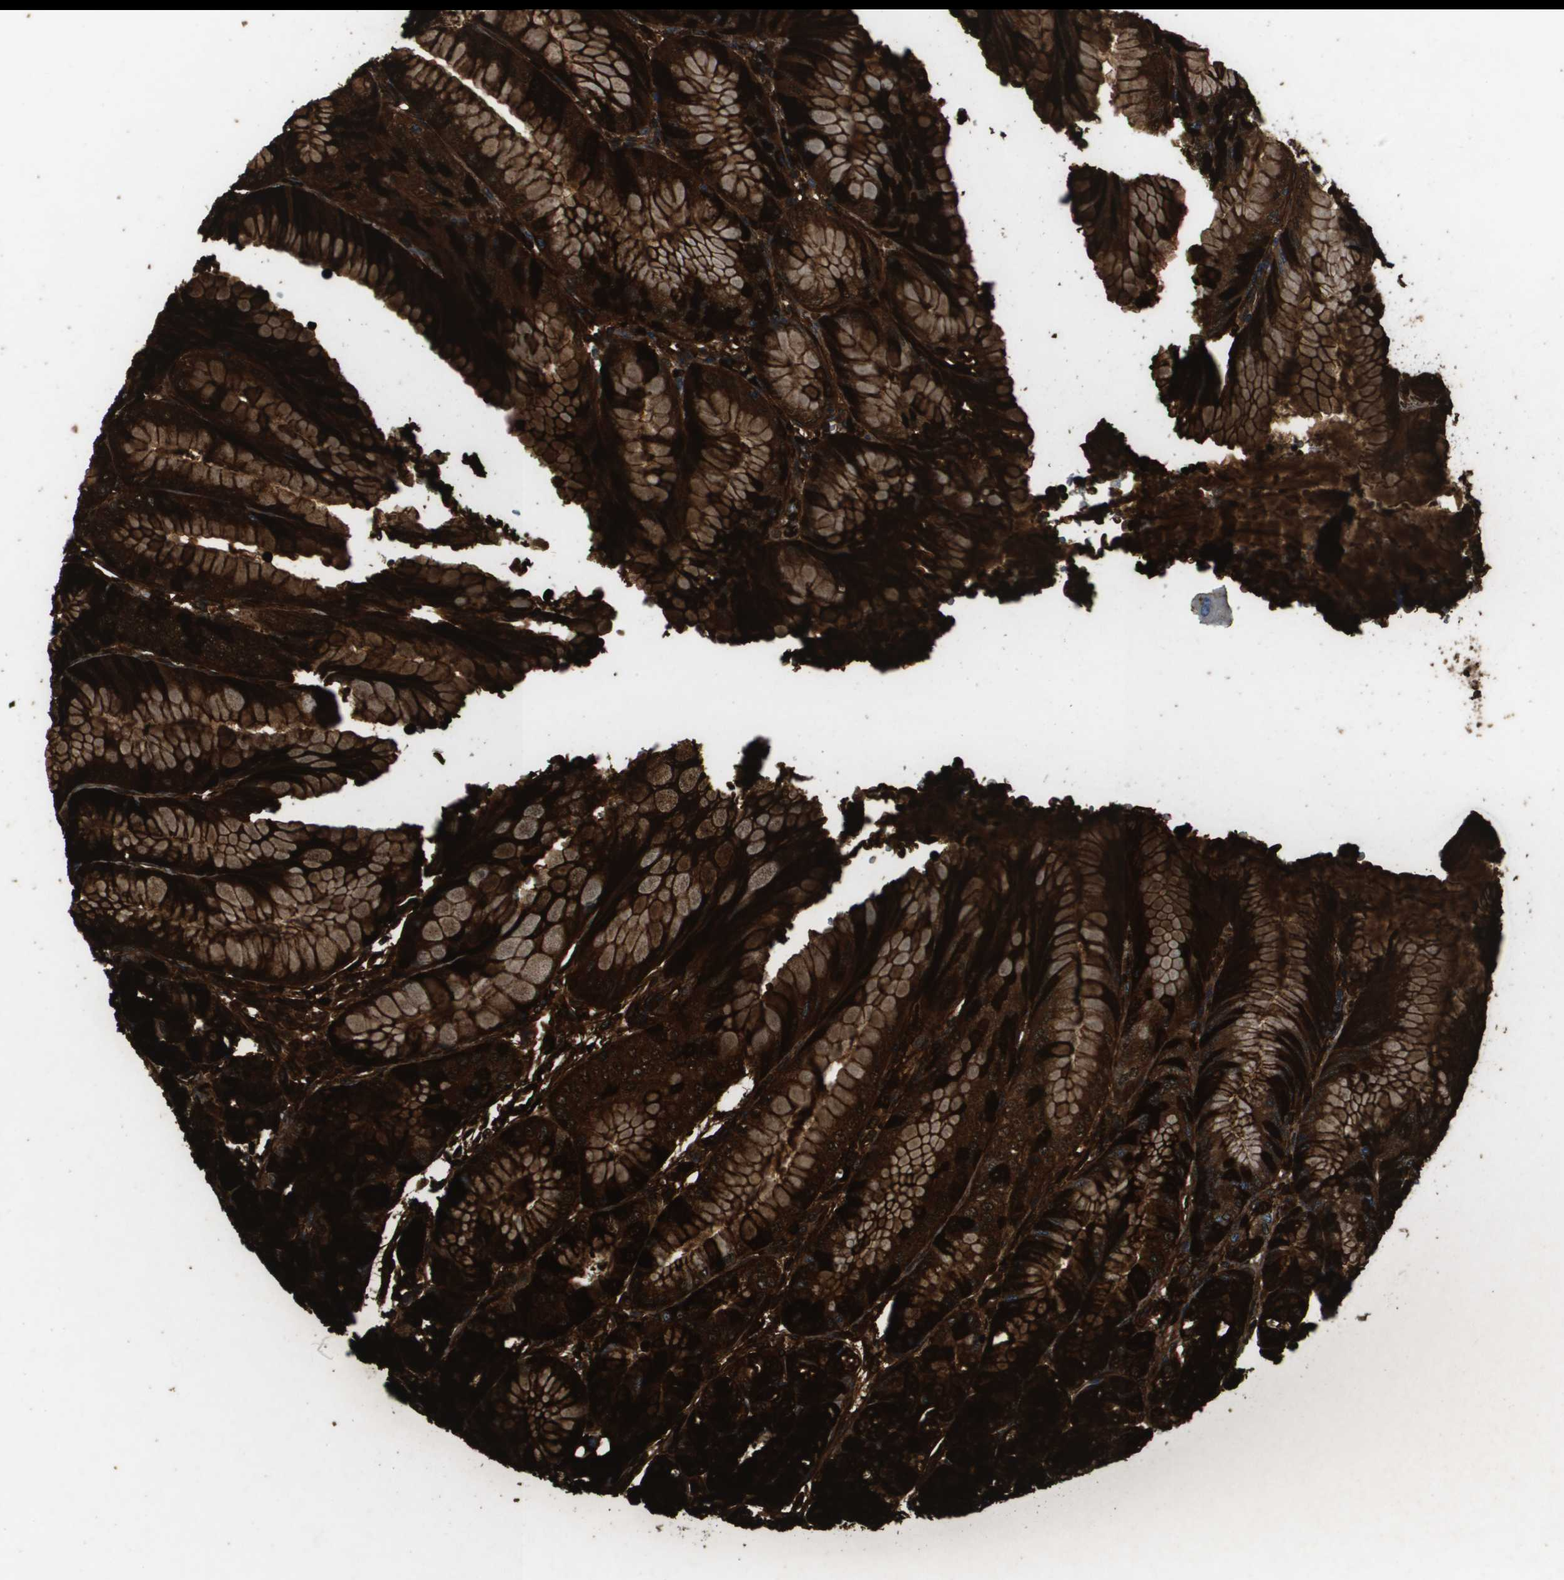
{"staining": {"intensity": "strong", "quantity": ">75%", "location": "cytoplasmic/membranous"}, "tissue": "stomach", "cell_type": "Glandular cells", "image_type": "normal", "snomed": [{"axis": "morphology", "description": "Normal tissue, NOS"}, {"axis": "topography", "description": "Stomach, lower"}], "caption": "Glandular cells exhibit high levels of strong cytoplasmic/membranous expression in approximately >75% of cells in benign stomach.", "gene": "SAMSN1", "patient": {"sex": "male", "age": 71}}